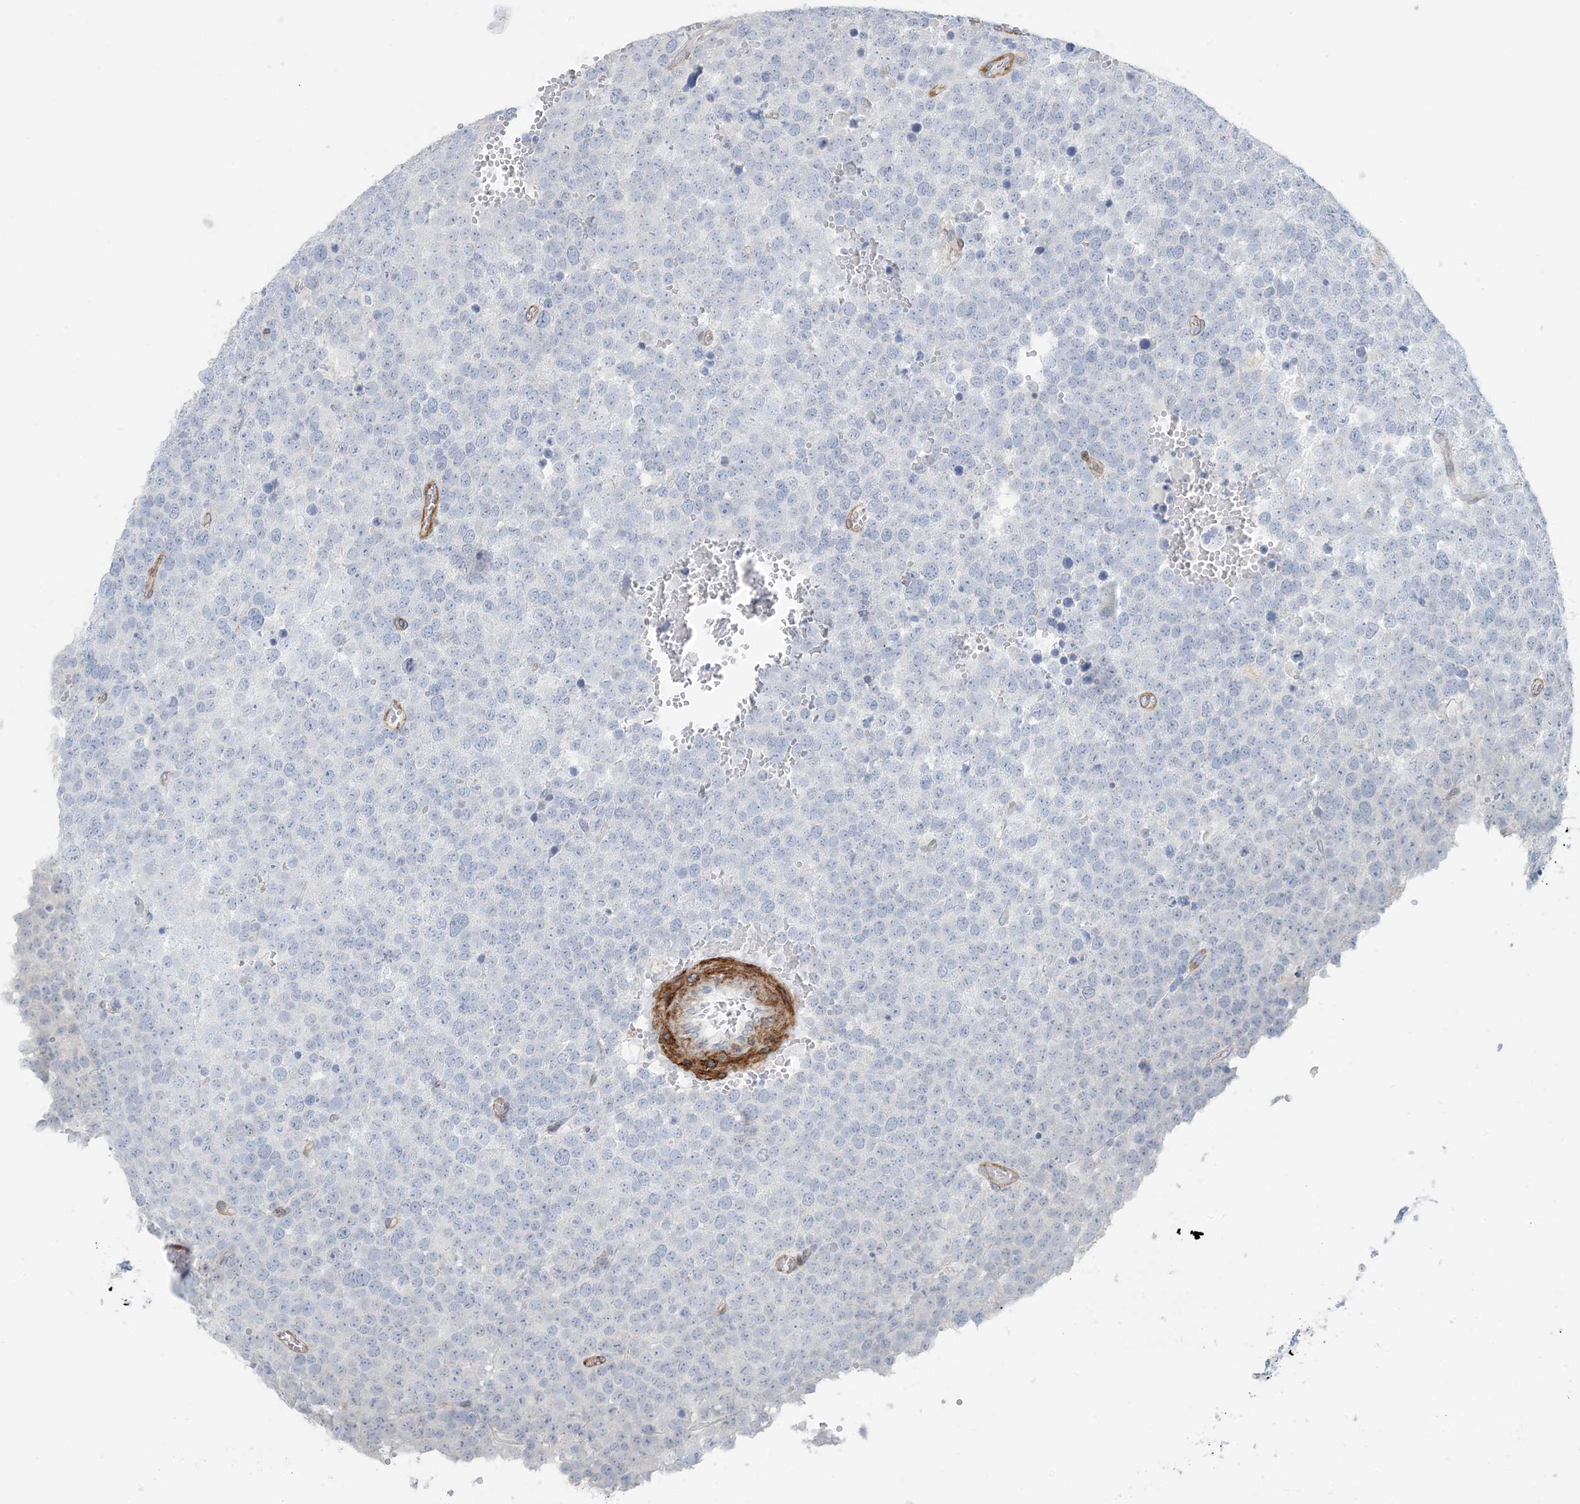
{"staining": {"intensity": "negative", "quantity": "none", "location": "none"}, "tissue": "testis cancer", "cell_type": "Tumor cells", "image_type": "cancer", "snomed": [{"axis": "morphology", "description": "Seminoma, NOS"}, {"axis": "topography", "description": "Testis"}], "caption": "Immunohistochemistry of seminoma (testis) shows no positivity in tumor cells.", "gene": "PGM5", "patient": {"sex": "male", "age": 71}}